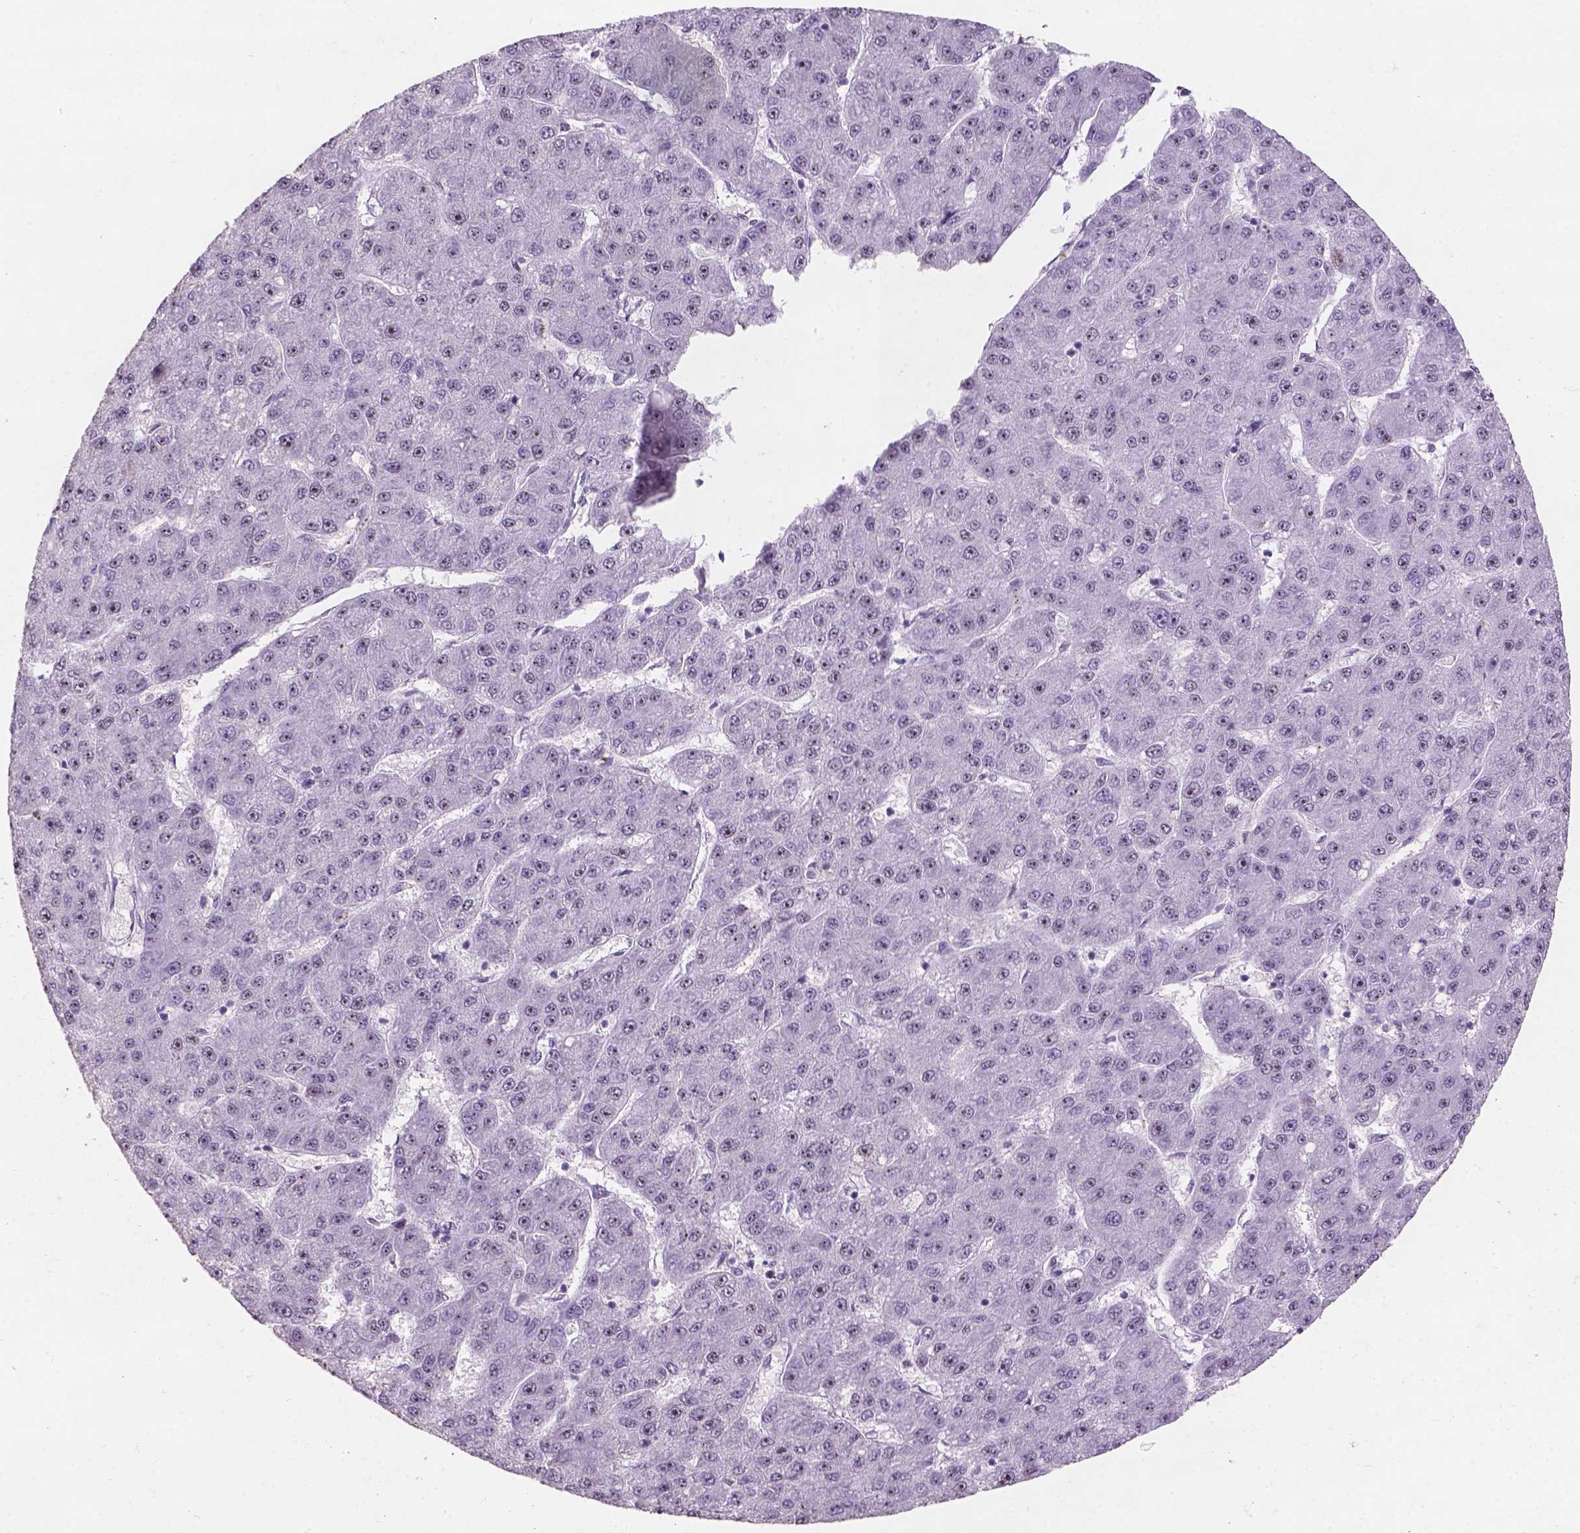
{"staining": {"intensity": "negative", "quantity": "none", "location": "none"}, "tissue": "liver cancer", "cell_type": "Tumor cells", "image_type": "cancer", "snomed": [{"axis": "morphology", "description": "Carcinoma, Hepatocellular, NOS"}, {"axis": "topography", "description": "Liver"}], "caption": "Immunohistochemistry photomicrograph of neoplastic tissue: hepatocellular carcinoma (liver) stained with DAB displays no significant protein expression in tumor cells.", "gene": "COIL", "patient": {"sex": "male", "age": 67}}